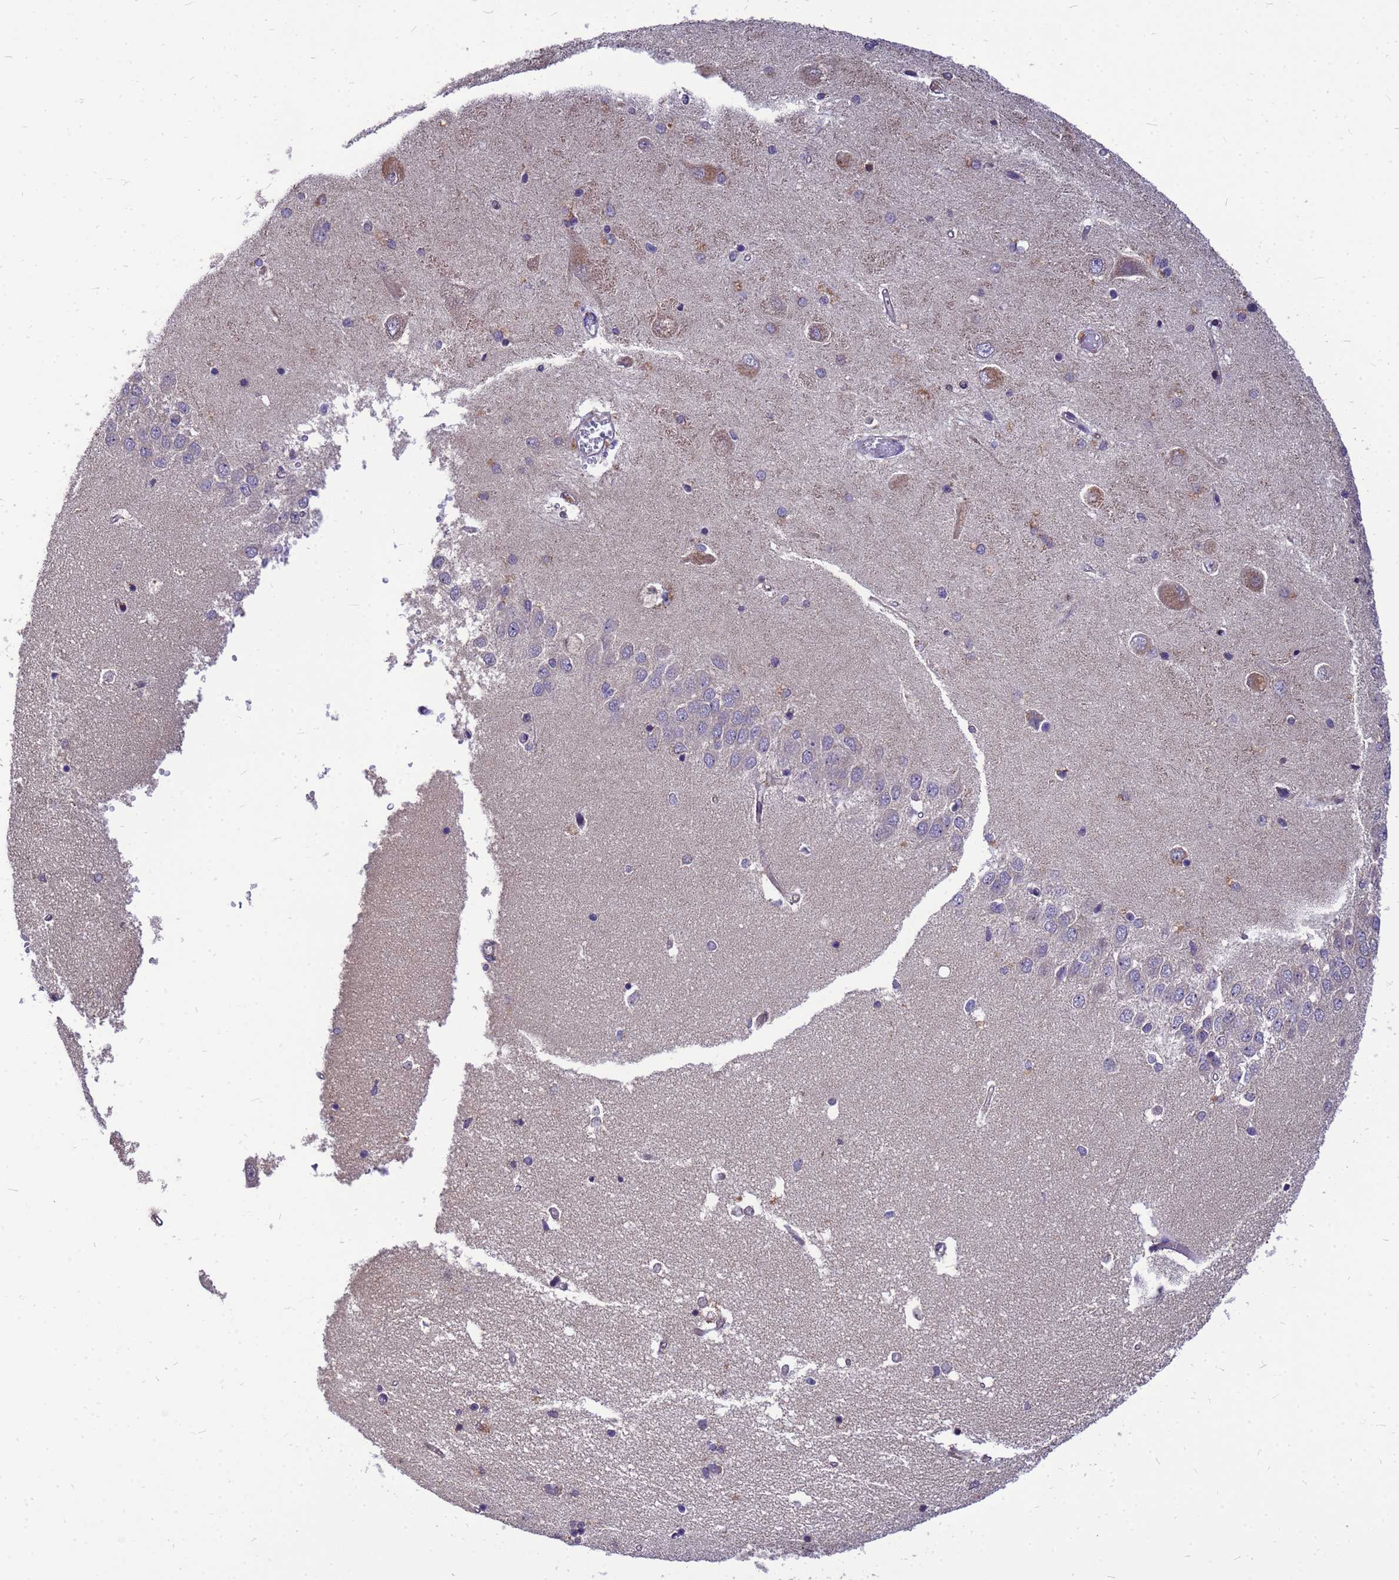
{"staining": {"intensity": "weak", "quantity": "<25%", "location": "cytoplasmic/membranous"}, "tissue": "hippocampus", "cell_type": "Glial cells", "image_type": "normal", "snomed": [{"axis": "morphology", "description": "Normal tissue, NOS"}, {"axis": "topography", "description": "Hippocampus"}], "caption": "Glial cells show no significant expression in unremarkable hippocampus.", "gene": "CMC4", "patient": {"sex": "male", "age": 45}}